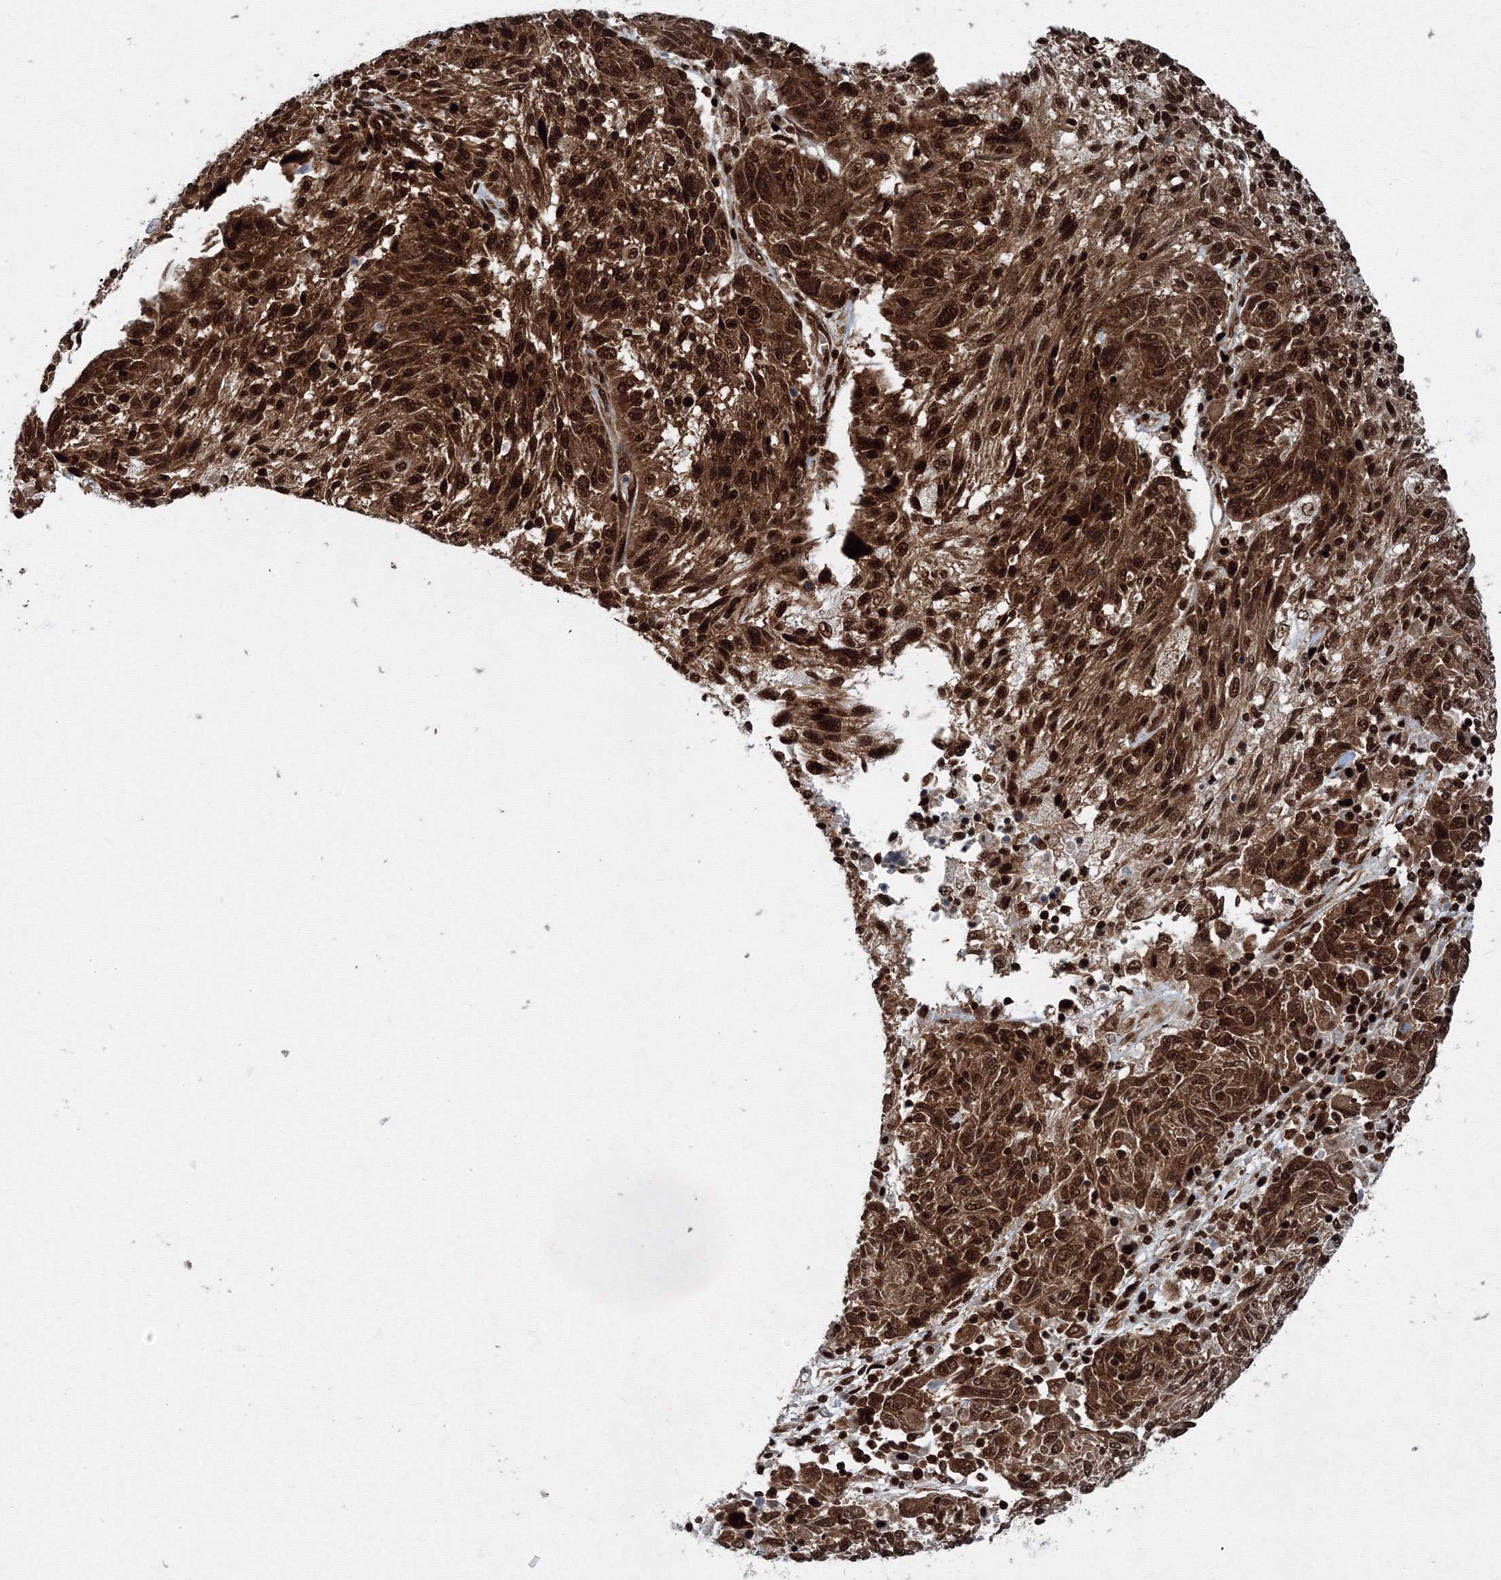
{"staining": {"intensity": "strong", "quantity": ">75%", "location": "cytoplasmic/membranous,nuclear"}, "tissue": "melanoma", "cell_type": "Tumor cells", "image_type": "cancer", "snomed": [{"axis": "morphology", "description": "Malignant melanoma, NOS"}, {"axis": "topography", "description": "Skin"}], "caption": "Malignant melanoma stained for a protein (brown) exhibits strong cytoplasmic/membranous and nuclear positive staining in approximately >75% of tumor cells.", "gene": "SNRPC", "patient": {"sex": "male", "age": 53}}